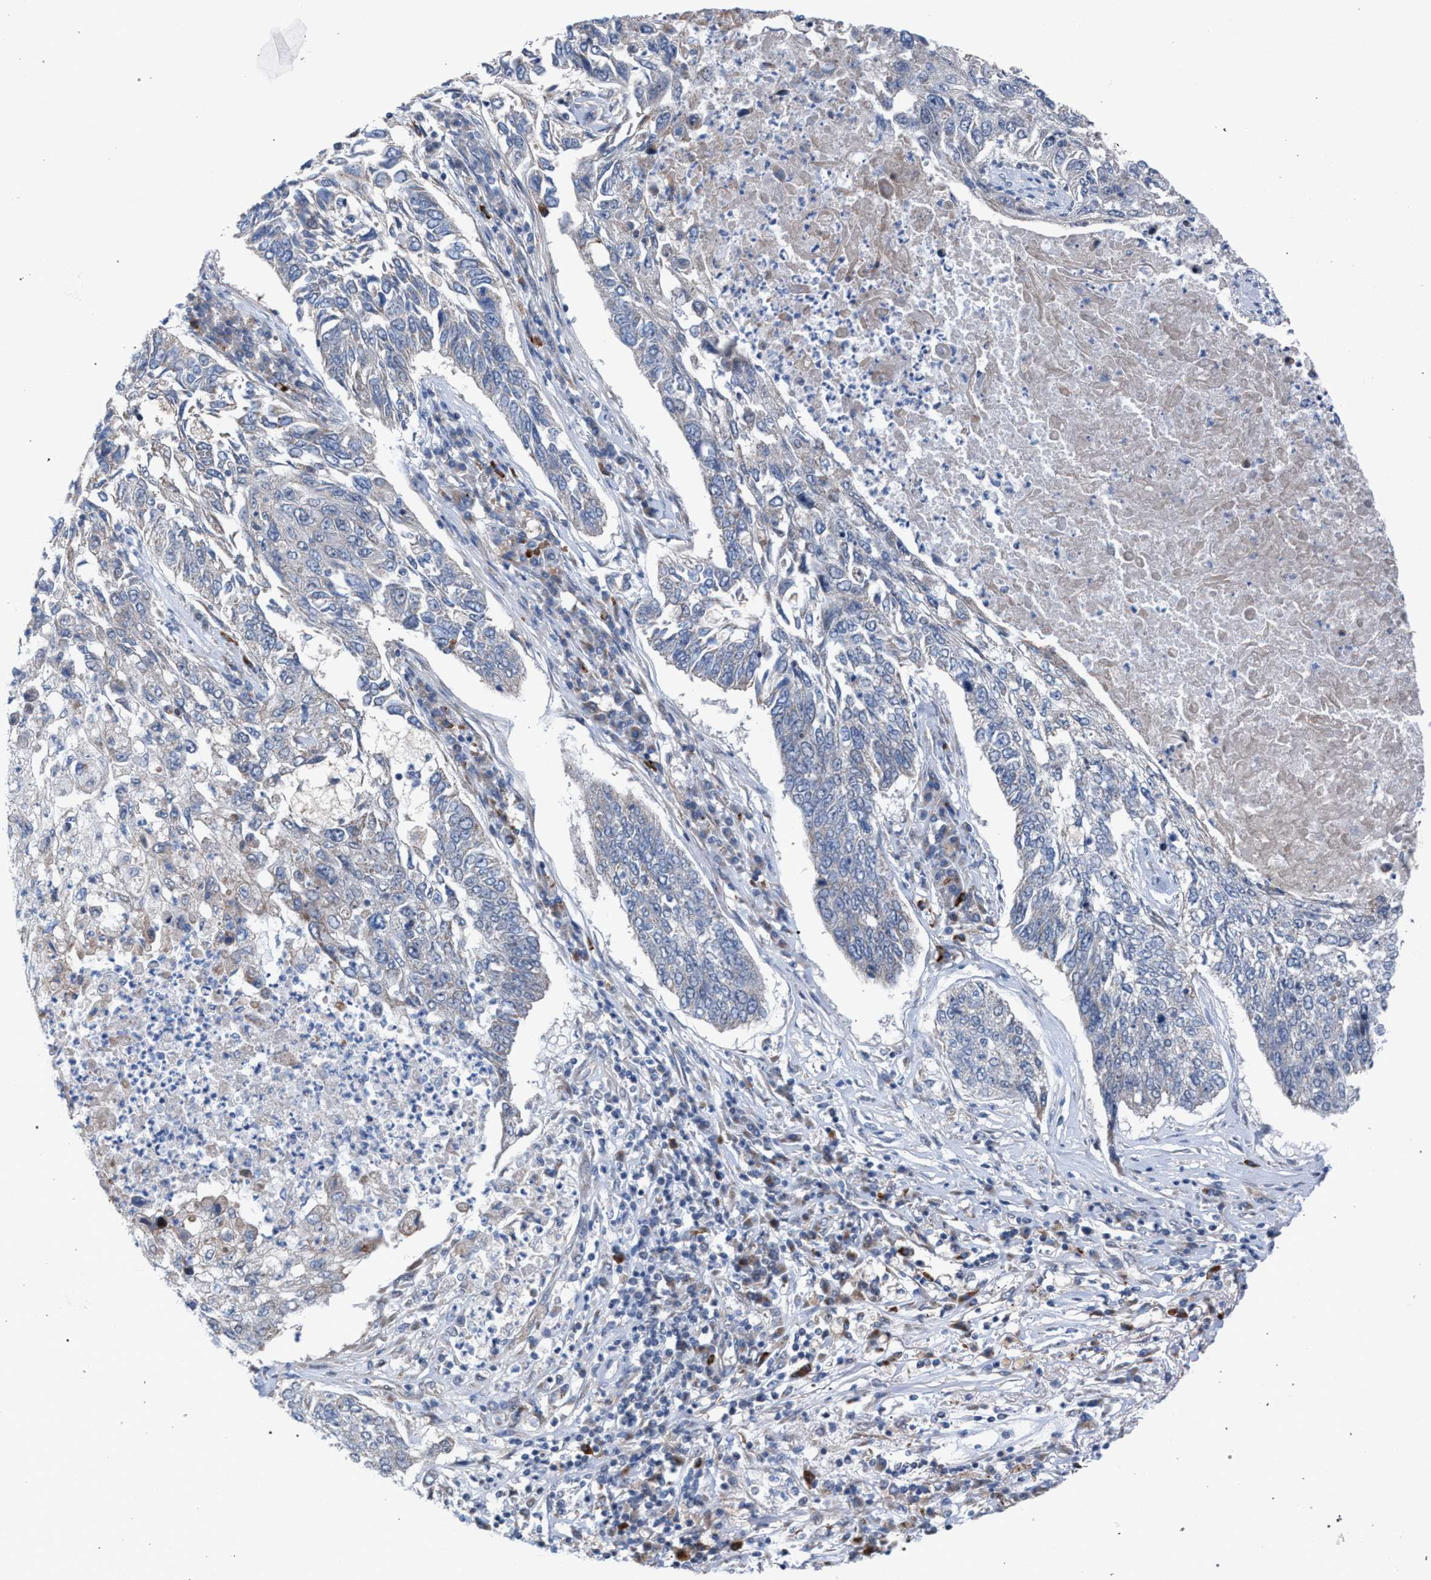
{"staining": {"intensity": "negative", "quantity": "none", "location": "none"}, "tissue": "lung cancer", "cell_type": "Tumor cells", "image_type": "cancer", "snomed": [{"axis": "morphology", "description": "Normal tissue, NOS"}, {"axis": "morphology", "description": "Squamous cell carcinoma, NOS"}, {"axis": "topography", "description": "Cartilage tissue"}, {"axis": "topography", "description": "Bronchus"}, {"axis": "topography", "description": "Lung"}], "caption": "Immunohistochemical staining of human lung cancer (squamous cell carcinoma) reveals no significant positivity in tumor cells.", "gene": "RNF135", "patient": {"sex": "female", "age": 49}}